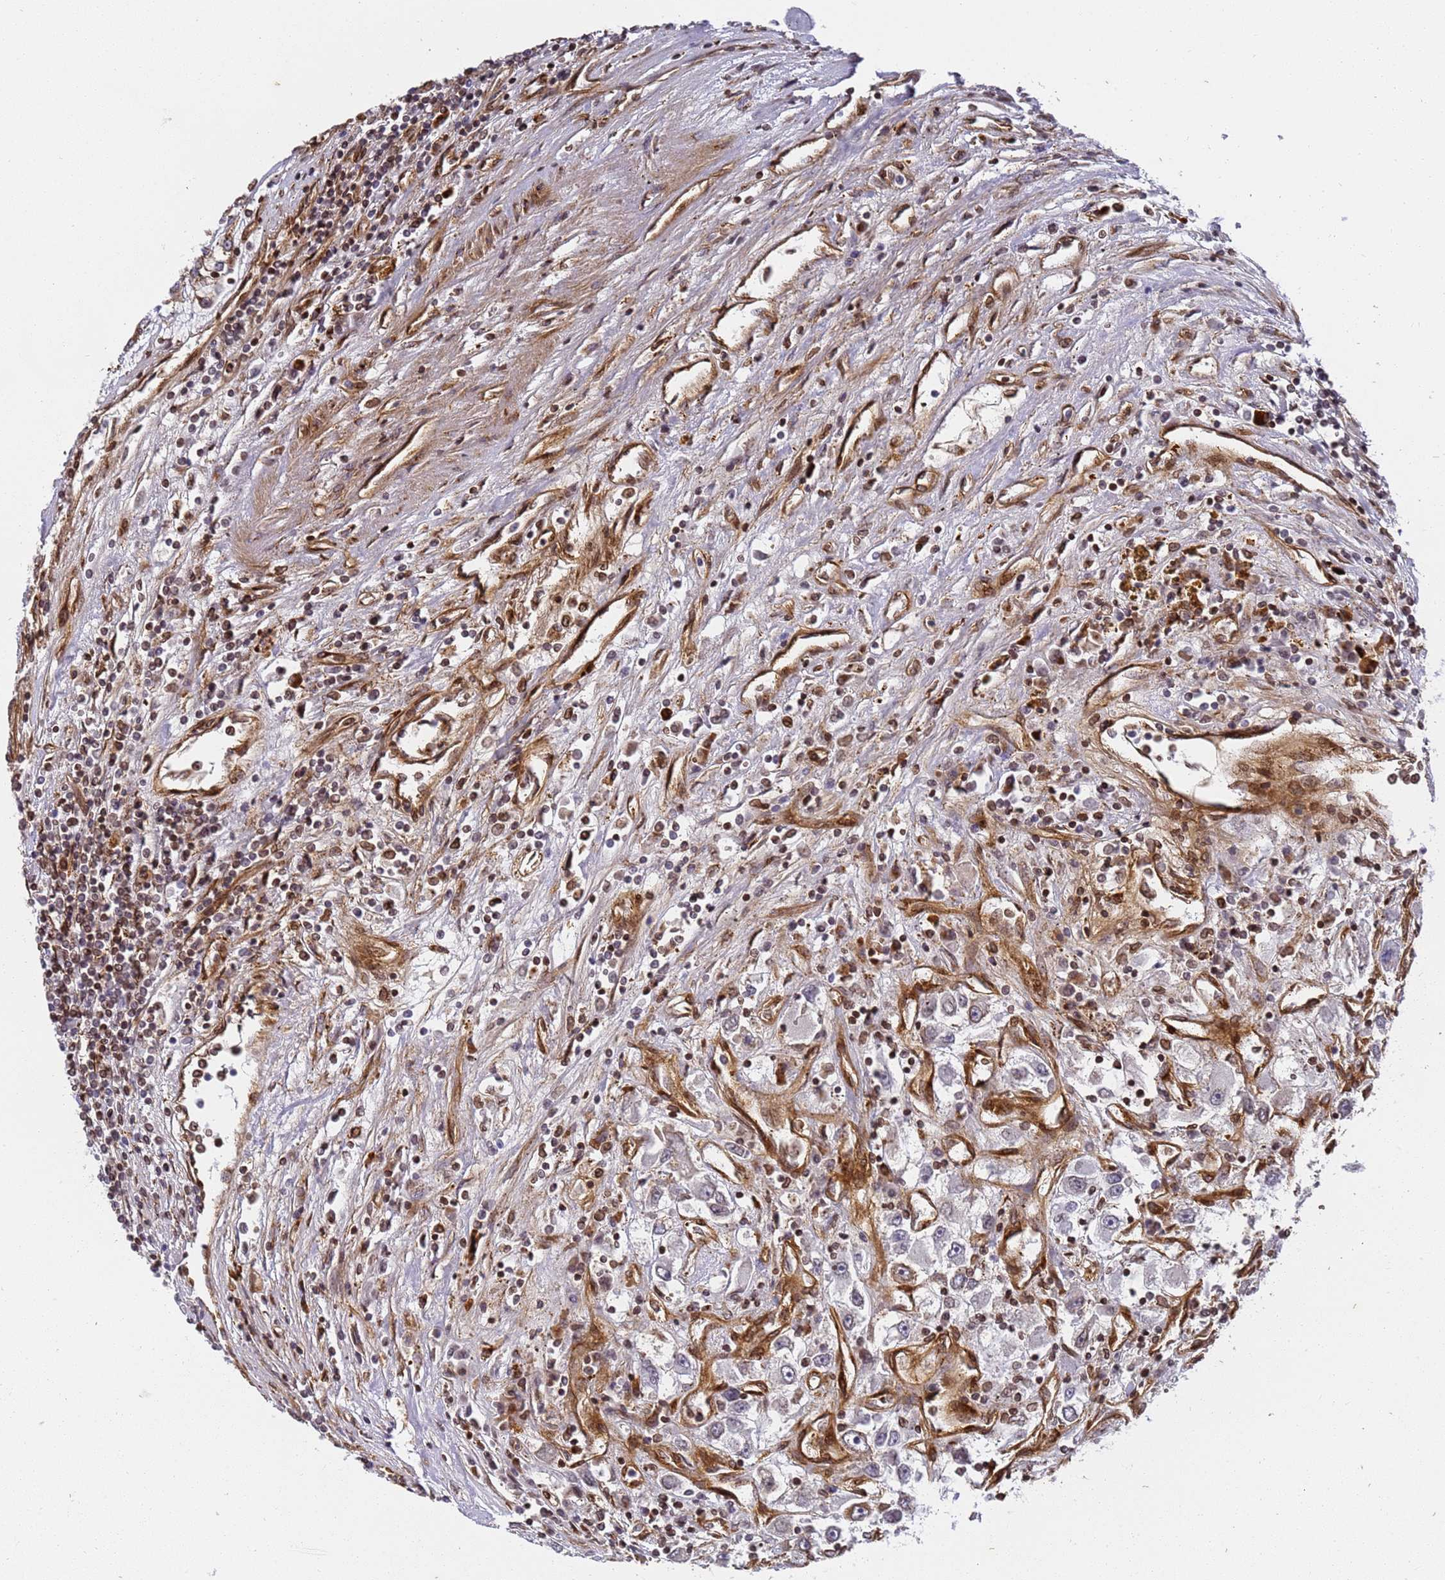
{"staining": {"intensity": "moderate", "quantity": "<25%", "location": "cytoplasmic/membranous,nuclear"}, "tissue": "renal cancer", "cell_type": "Tumor cells", "image_type": "cancer", "snomed": [{"axis": "morphology", "description": "Adenocarcinoma, NOS"}, {"axis": "topography", "description": "Kidney"}], "caption": "Tumor cells reveal low levels of moderate cytoplasmic/membranous and nuclear staining in about <25% of cells in human renal cancer. (Brightfield microscopy of DAB IHC at high magnification).", "gene": "IGFBP7", "patient": {"sex": "female", "age": 52}}